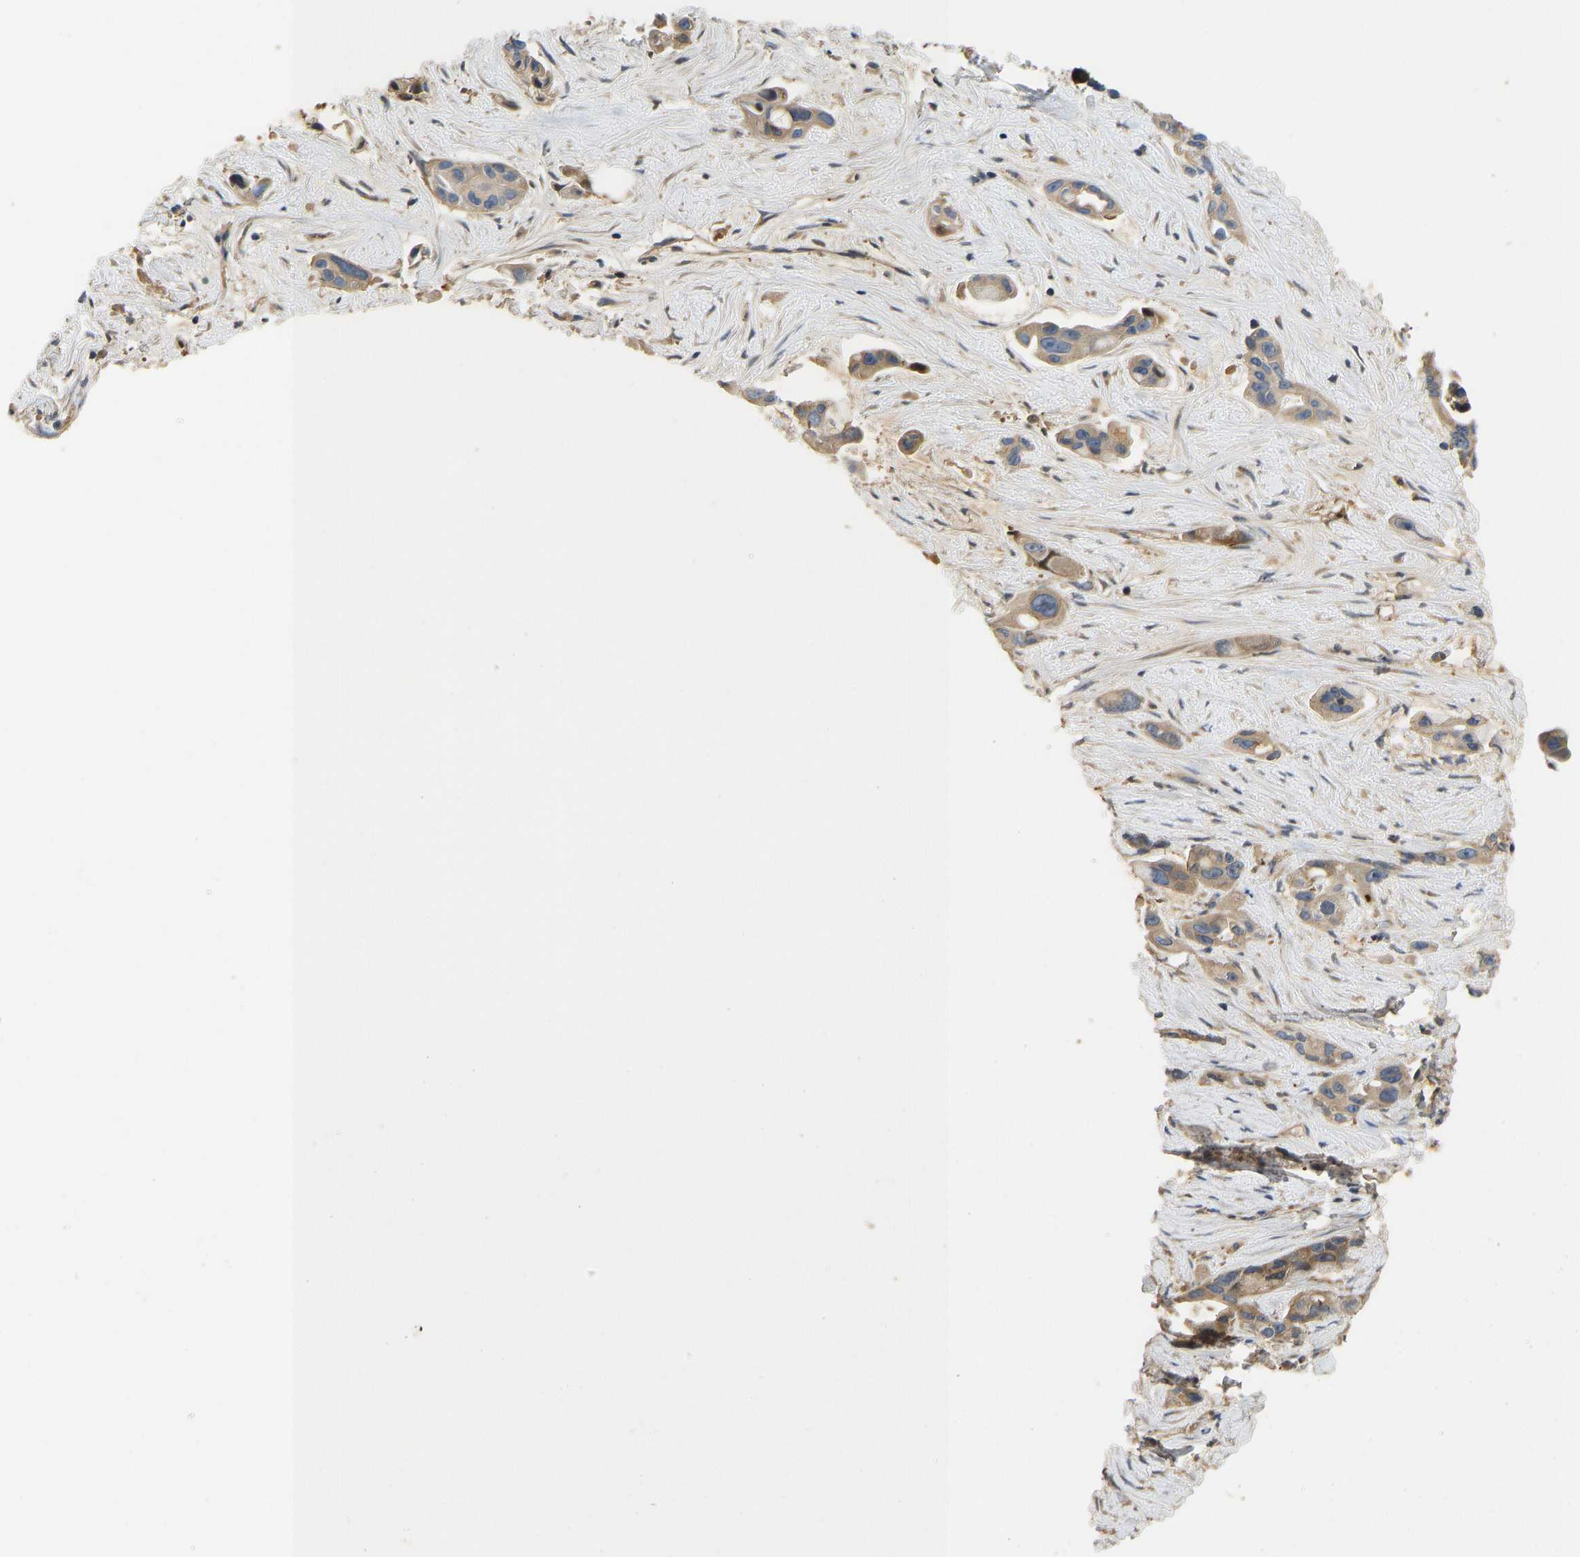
{"staining": {"intensity": "moderate", "quantity": ">75%", "location": "cytoplasmic/membranous"}, "tissue": "pancreatic cancer", "cell_type": "Tumor cells", "image_type": "cancer", "snomed": [{"axis": "morphology", "description": "Adenocarcinoma, NOS"}, {"axis": "topography", "description": "Pancreas"}], "caption": "A medium amount of moderate cytoplasmic/membranous staining is appreciated in approximately >75% of tumor cells in pancreatic cancer tissue.", "gene": "VCPKMT", "patient": {"sex": "male", "age": 53}}